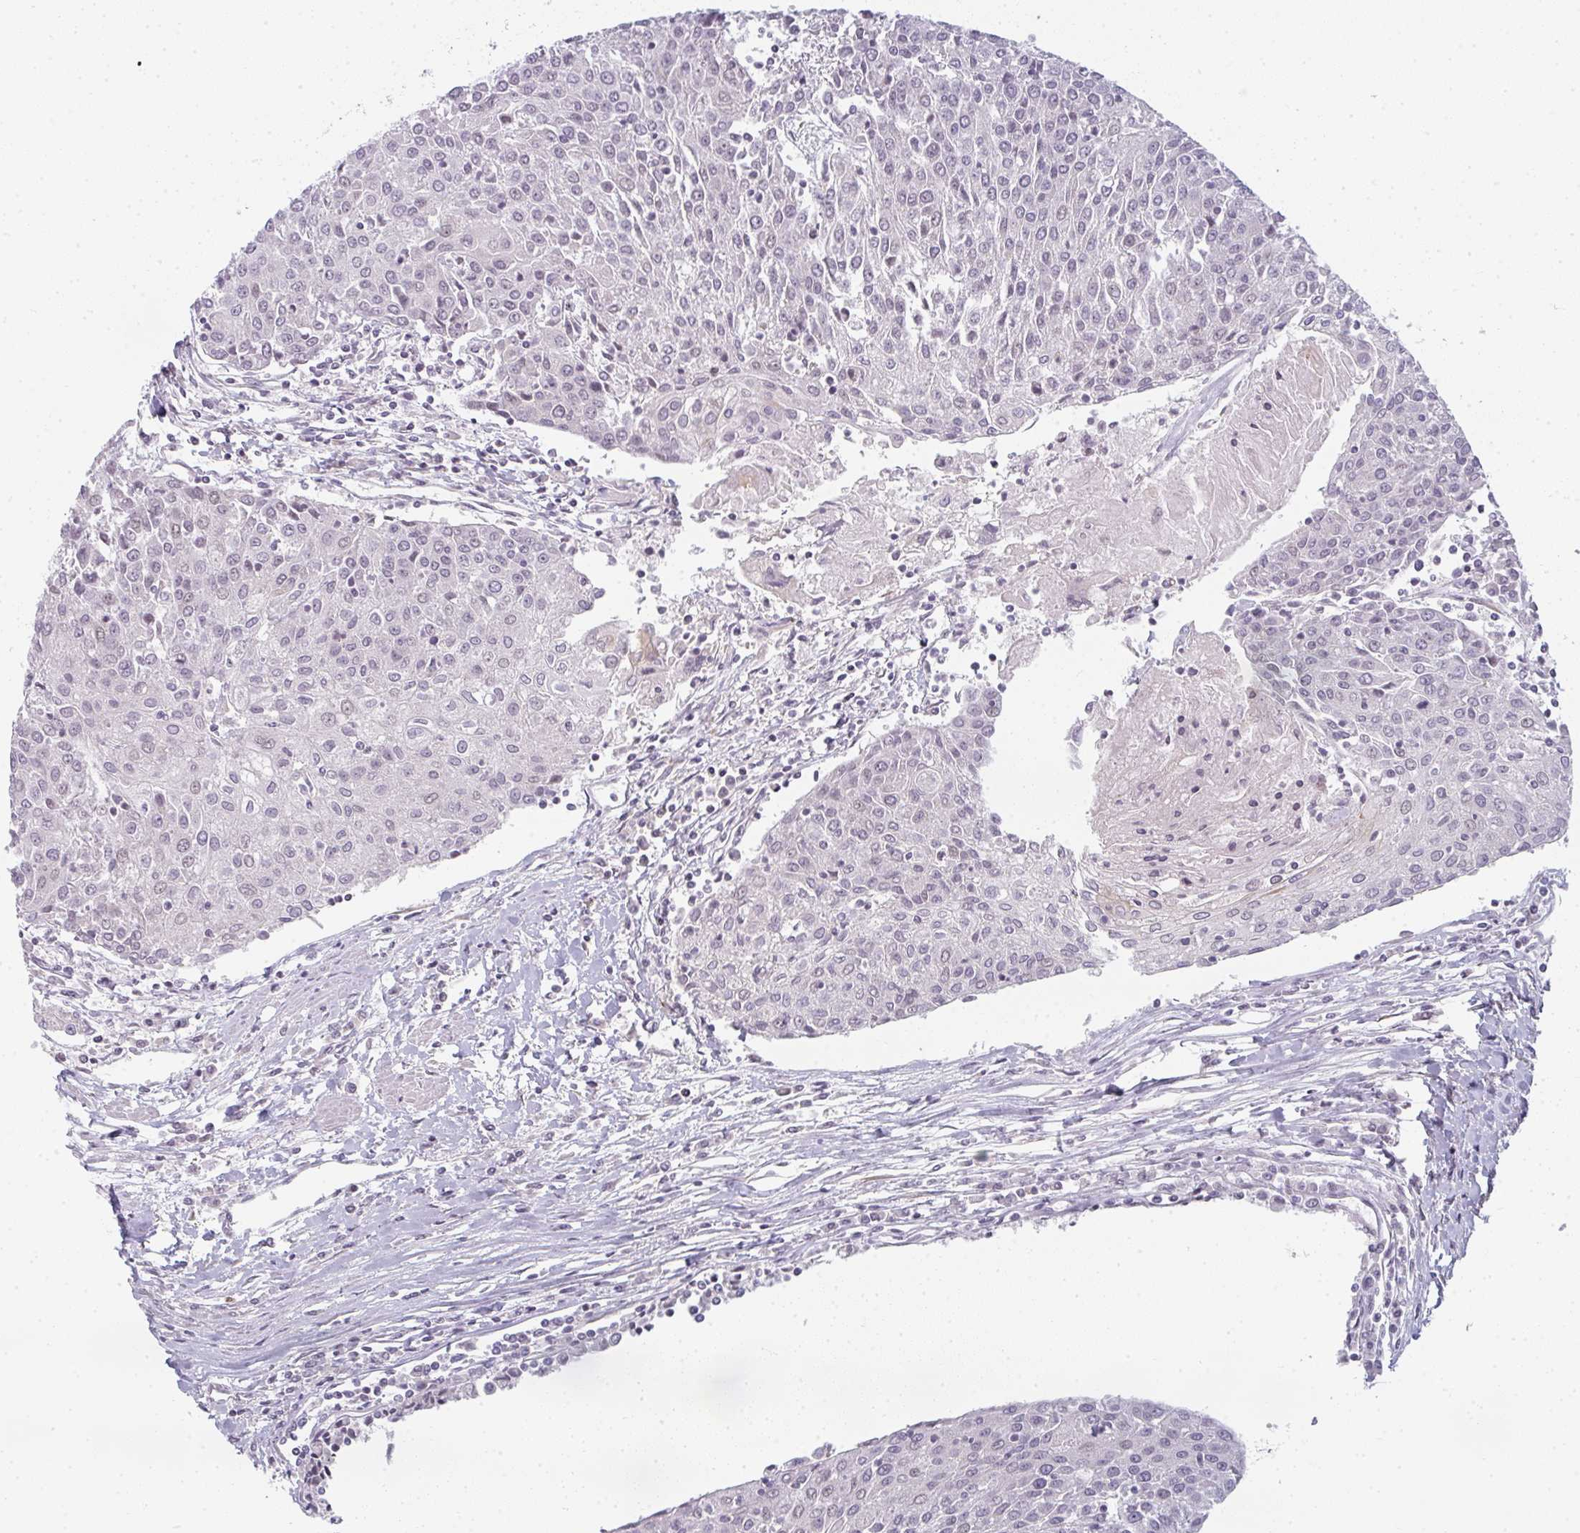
{"staining": {"intensity": "negative", "quantity": "none", "location": "none"}, "tissue": "urothelial cancer", "cell_type": "Tumor cells", "image_type": "cancer", "snomed": [{"axis": "morphology", "description": "Urothelial carcinoma, High grade"}, {"axis": "topography", "description": "Urinary bladder"}], "caption": "This photomicrograph is of urothelial cancer stained with immunohistochemistry (IHC) to label a protein in brown with the nuclei are counter-stained blue. There is no expression in tumor cells.", "gene": "RBBP6", "patient": {"sex": "female", "age": 85}}